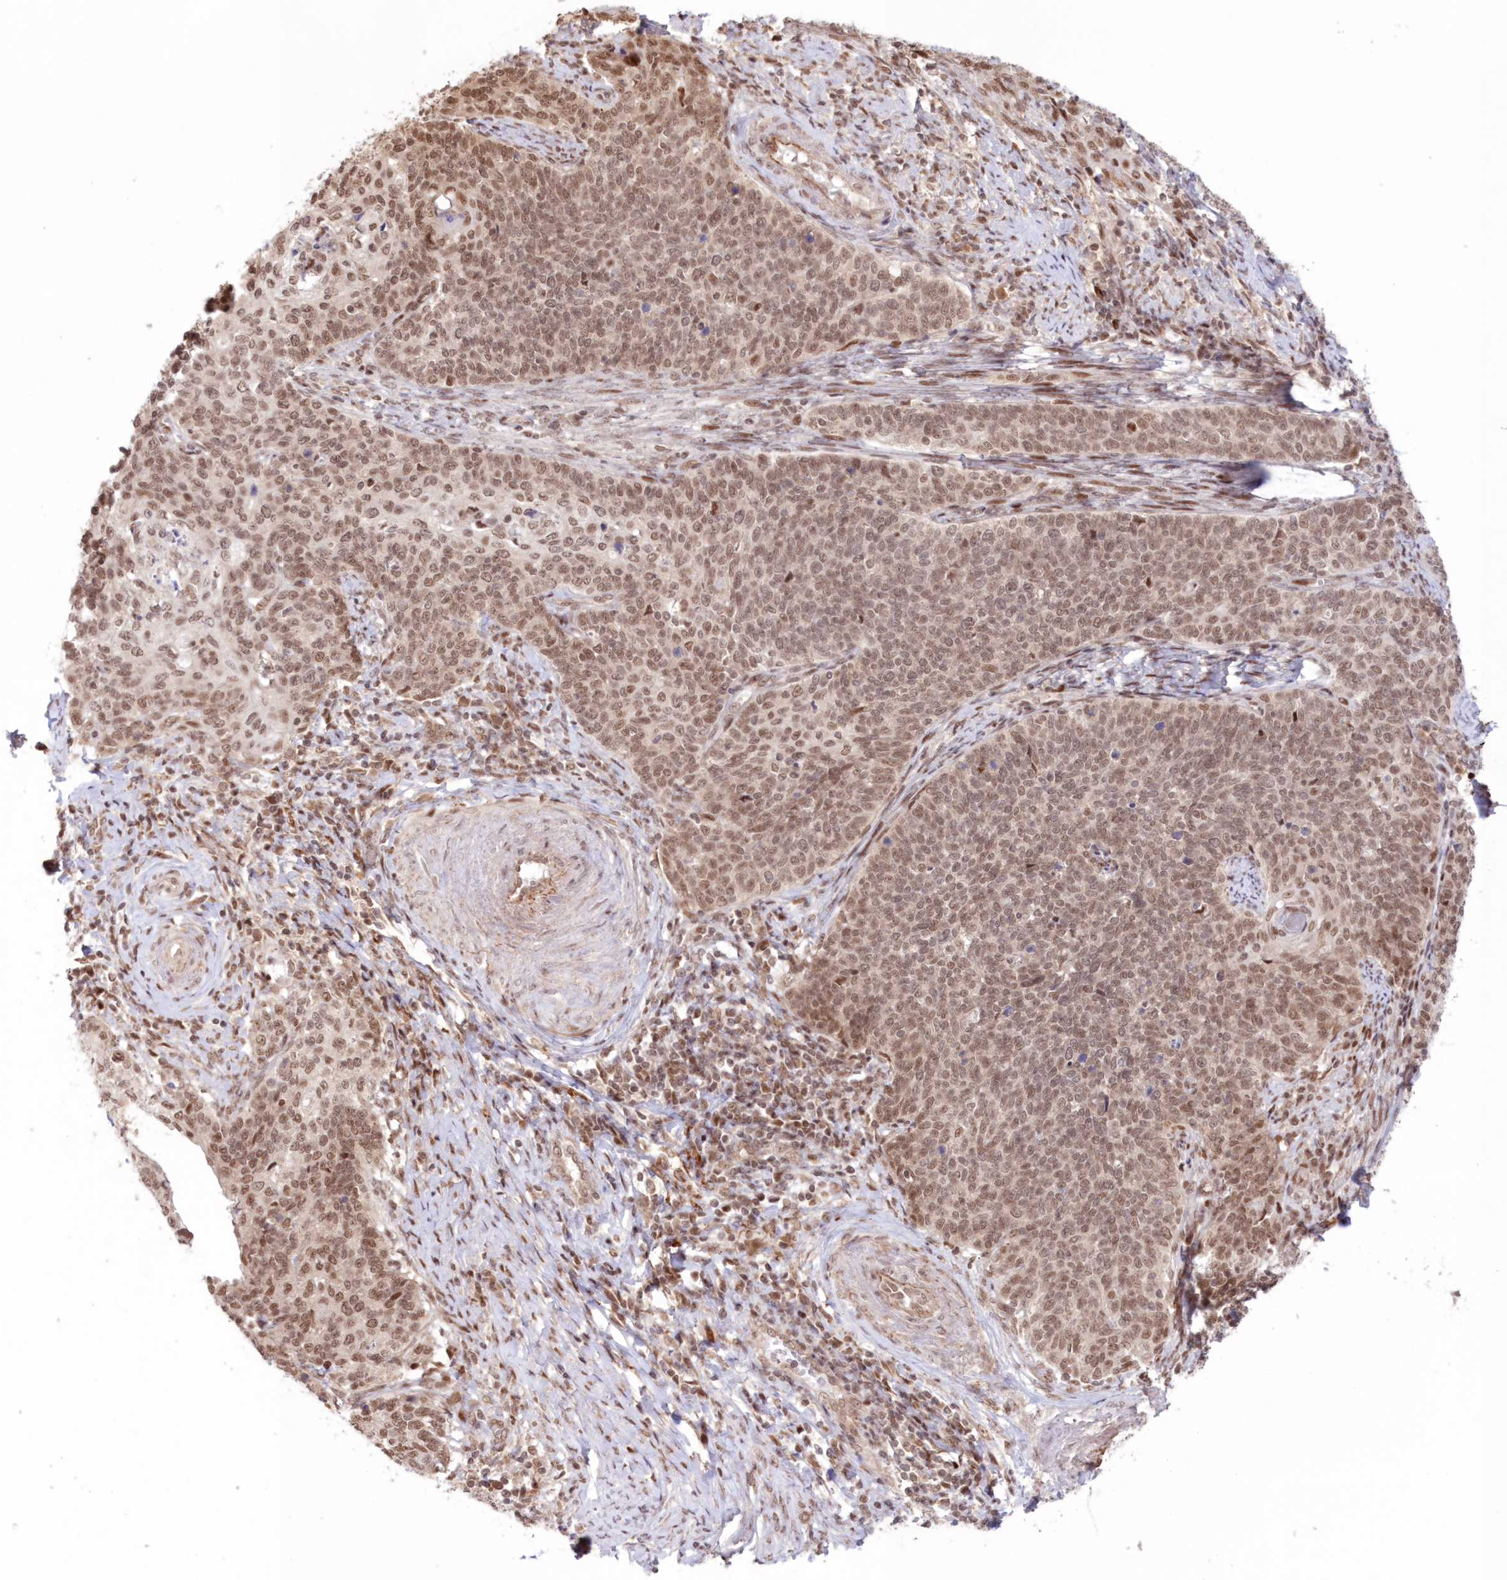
{"staining": {"intensity": "moderate", "quantity": ">75%", "location": "nuclear"}, "tissue": "cervical cancer", "cell_type": "Tumor cells", "image_type": "cancer", "snomed": [{"axis": "morphology", "description": "Squamous cell carcinoma, NOS"}, {"axis": "topography", "description": "Cervix"}], "caption": "Cervical cancer stained with a protein marker shows moderate staining in tumor cells.", "gene": "NOA1", "patient": {"sex": "female", "age": 39}}